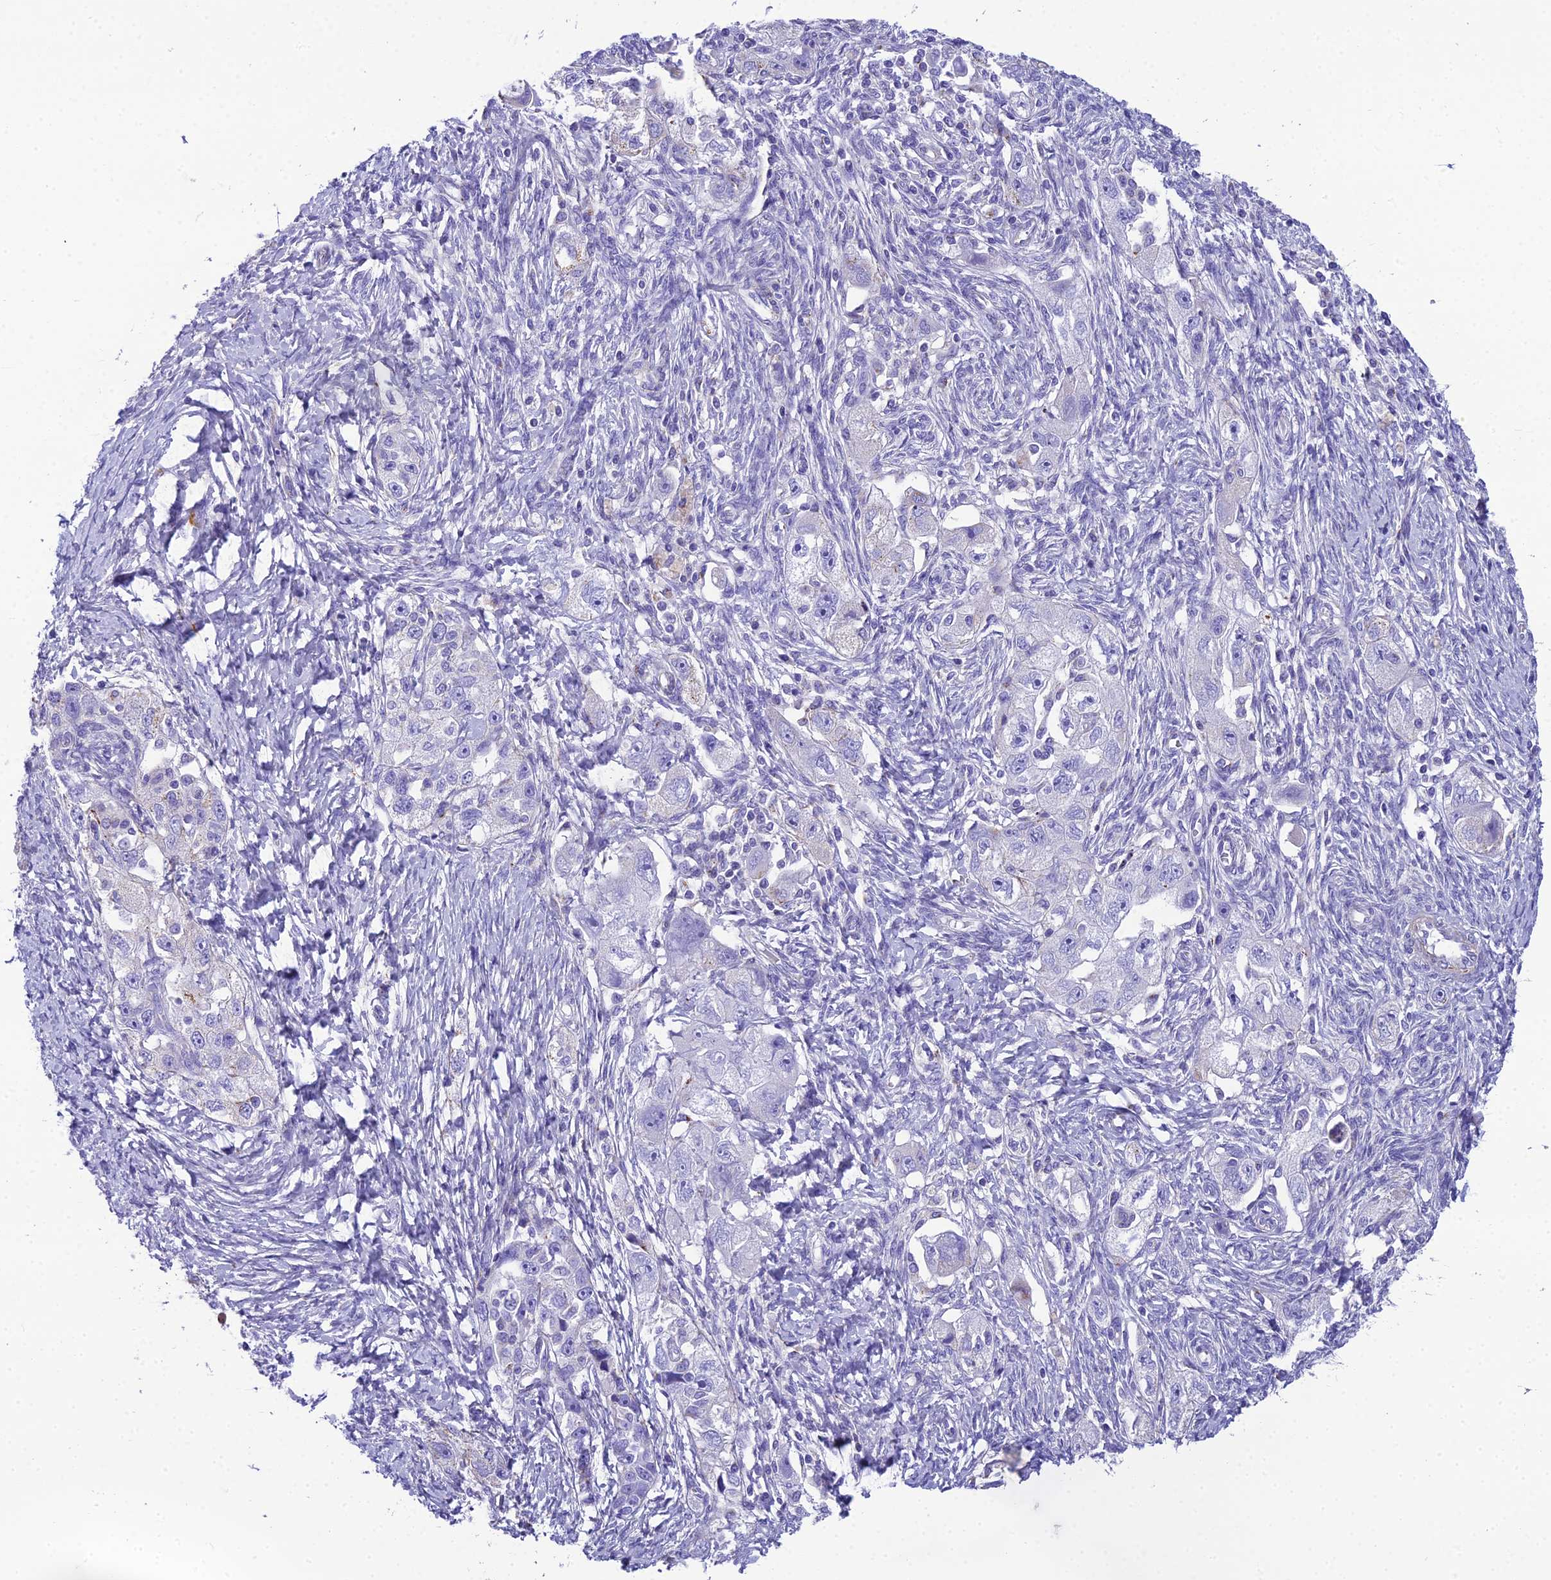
{"staining": {"intensity": "negative", "quantity": "none", "location": "none"}, "tissue": "ovarian cancer", "cell_type": "Tumor cells", "image_type": "cancer", "snomed": [{"axis": "morphology", "description": "Carcinoma, NOS"}, {"axis": "morphology", "description": "Cystadenocarcinoma, serous, NOS"}, {"axis": "topography", "description": "Ovary"}], "caption": "This is a histopathology image of IHC staining of serous cystadenocarcinoma (ovarian), which shows no positivity in tumor cells.", "gene": "GFRA1", "patient": {"sex": "female", "age": 69}}